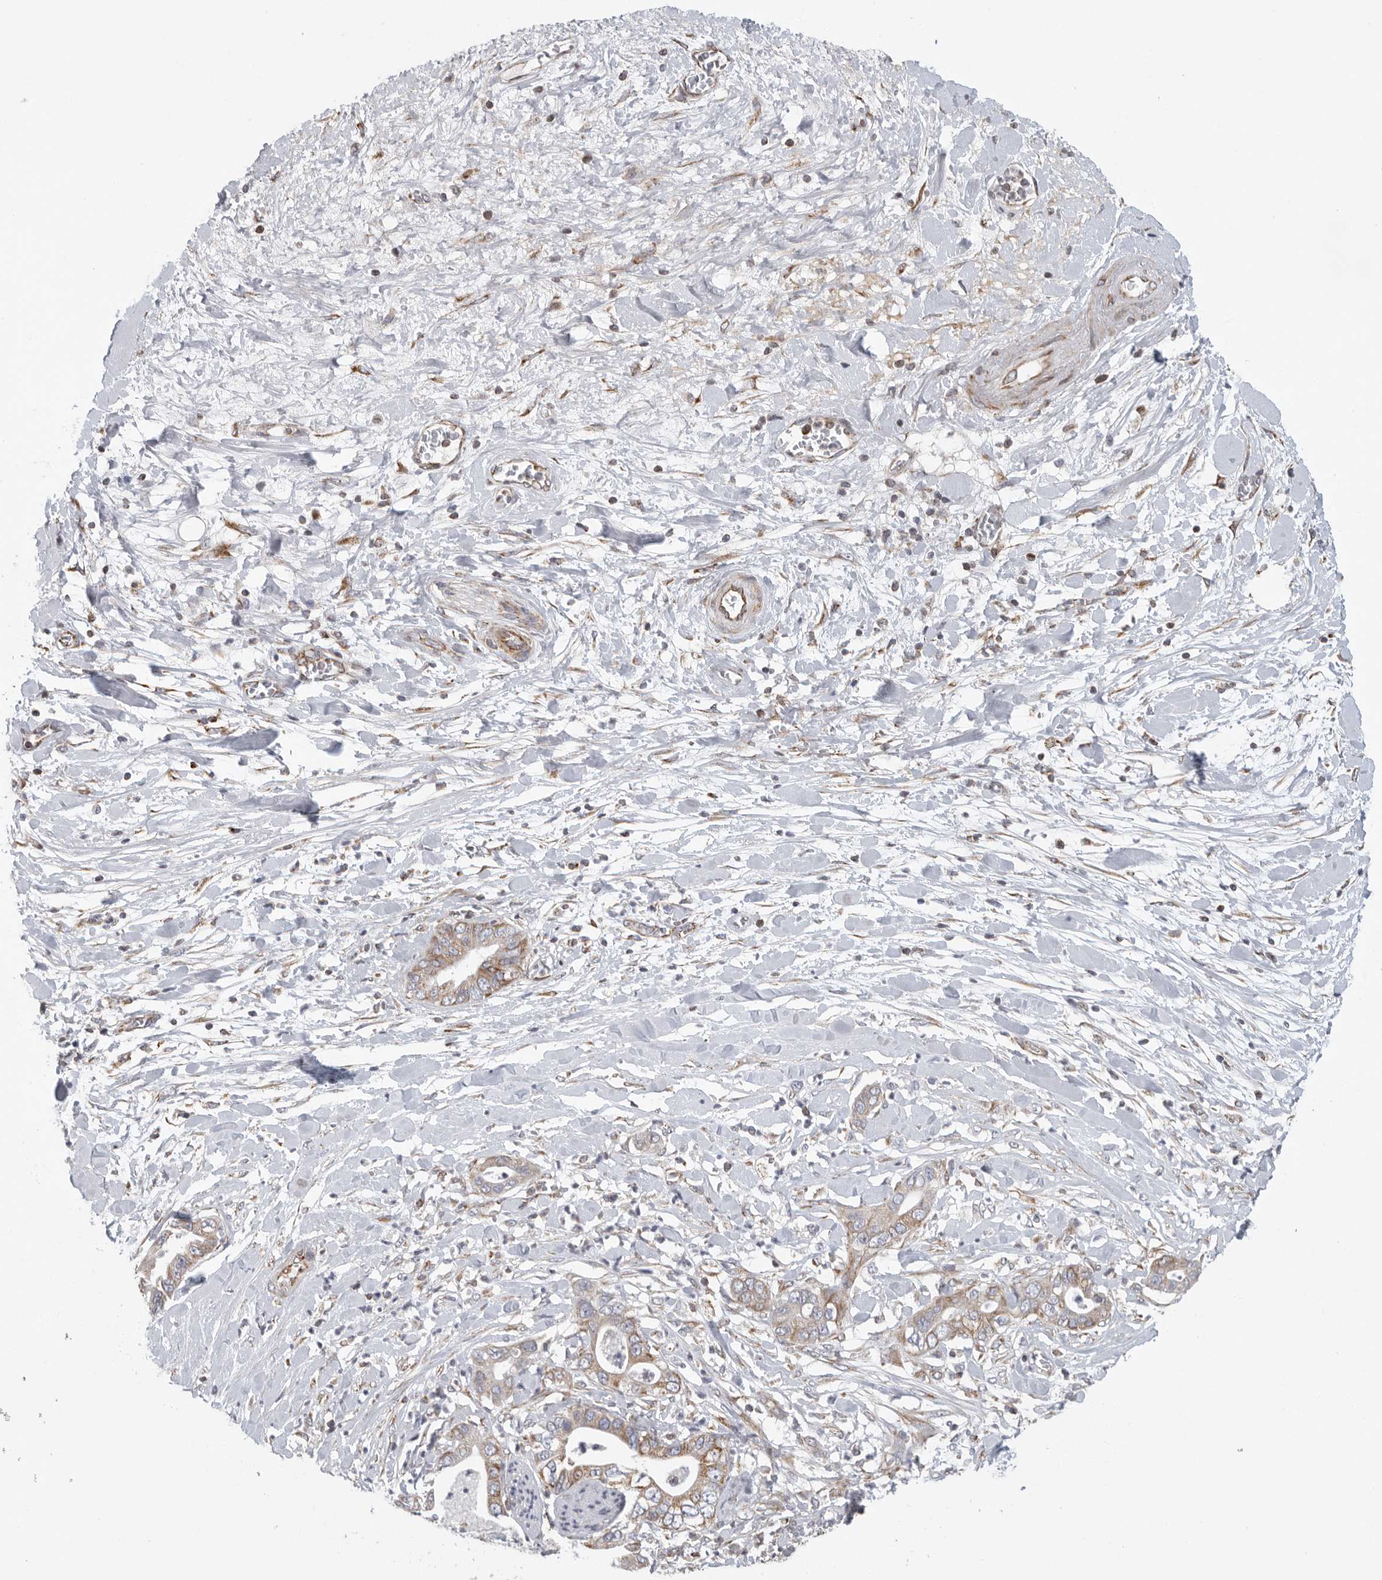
{"staining": {"intensity": "moderate", "quantity": "25%-75%", "location": "cytoplasmic/membranous"}, "tissue": "pancreatic cancer", "cell_type": "Tumor cells", "image_type": "cancer", "snomed": [{"axis": "morphology", "description": "Adenocarcinoma, NOS"}, {"axis": "topography", "description": "Pancreas"}], "caption": "A brown stain highlights moderate cytoplasmic/membranous positivity of a protein in human pancreatic cancer (adenocarcinoma) tumor cells.", "gene": "FKBP8", "patient": {"sex": "female", "age": 78}}